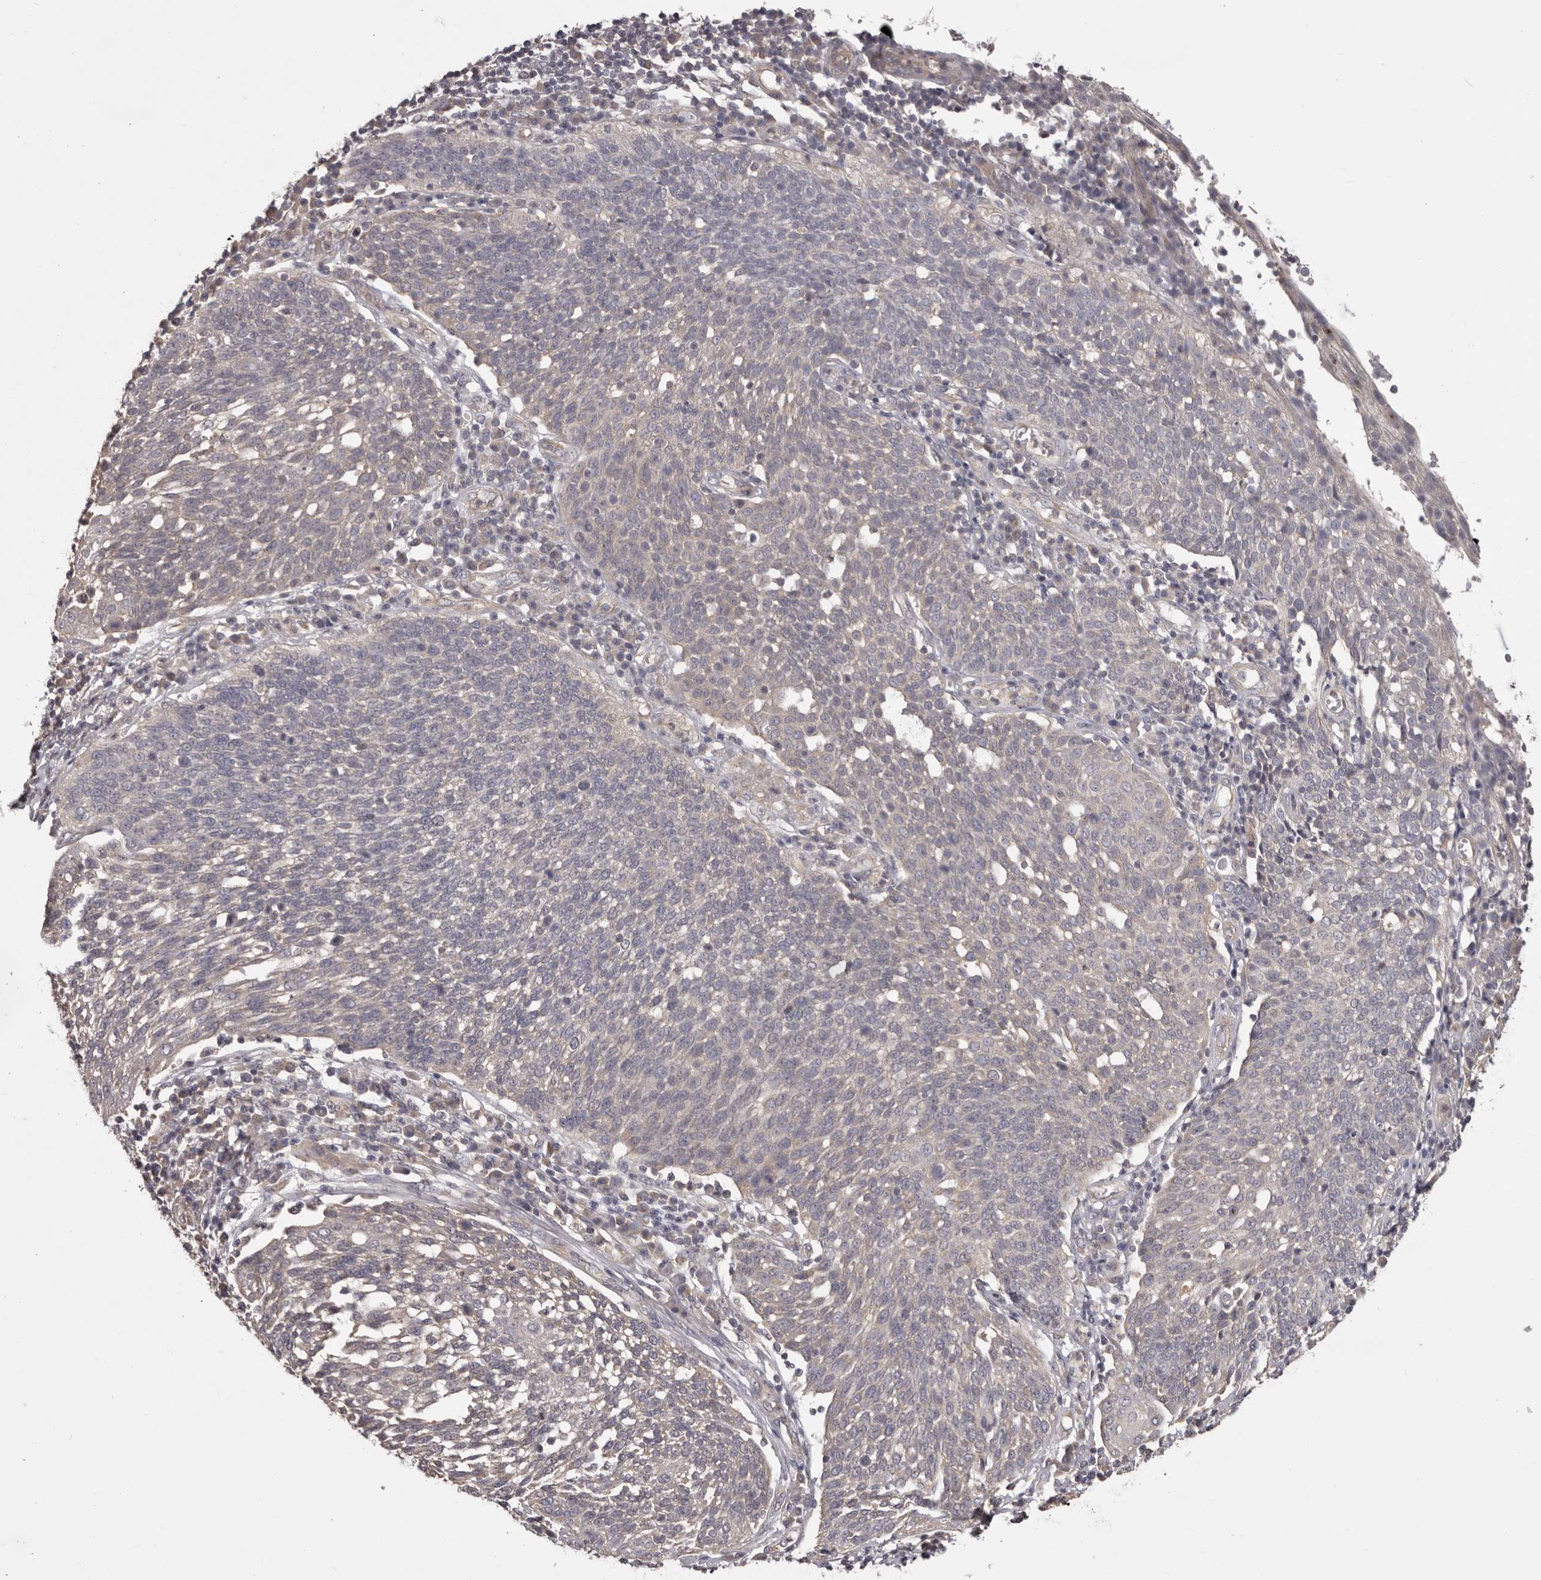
{"staining": {"intensity": "negative", "quantity": "none", "location": "none"}, "tissue": "cervical cancer", "cell_type": "Tumor cells", "image_type": "cancer", "snomed": [{"axis": "morphology", "description": "Squamous cell carcinoma, NOS"}, {"axis": "topography", "description": "Cervix"}], "caption": "Immunohistochemistry image of neoplastic tissue: human cervical cancer (squamous cell carcinoma) stained with DAB (3,3'-diaminobenzidine) exhibits no significant protein positivity in tumor cells. (DAB (3,3'-diaminobenzidine) IHC with hematoxylin counter stain).", "gene": "HRH1", "patient": {"sex": "female", "age": 34}}